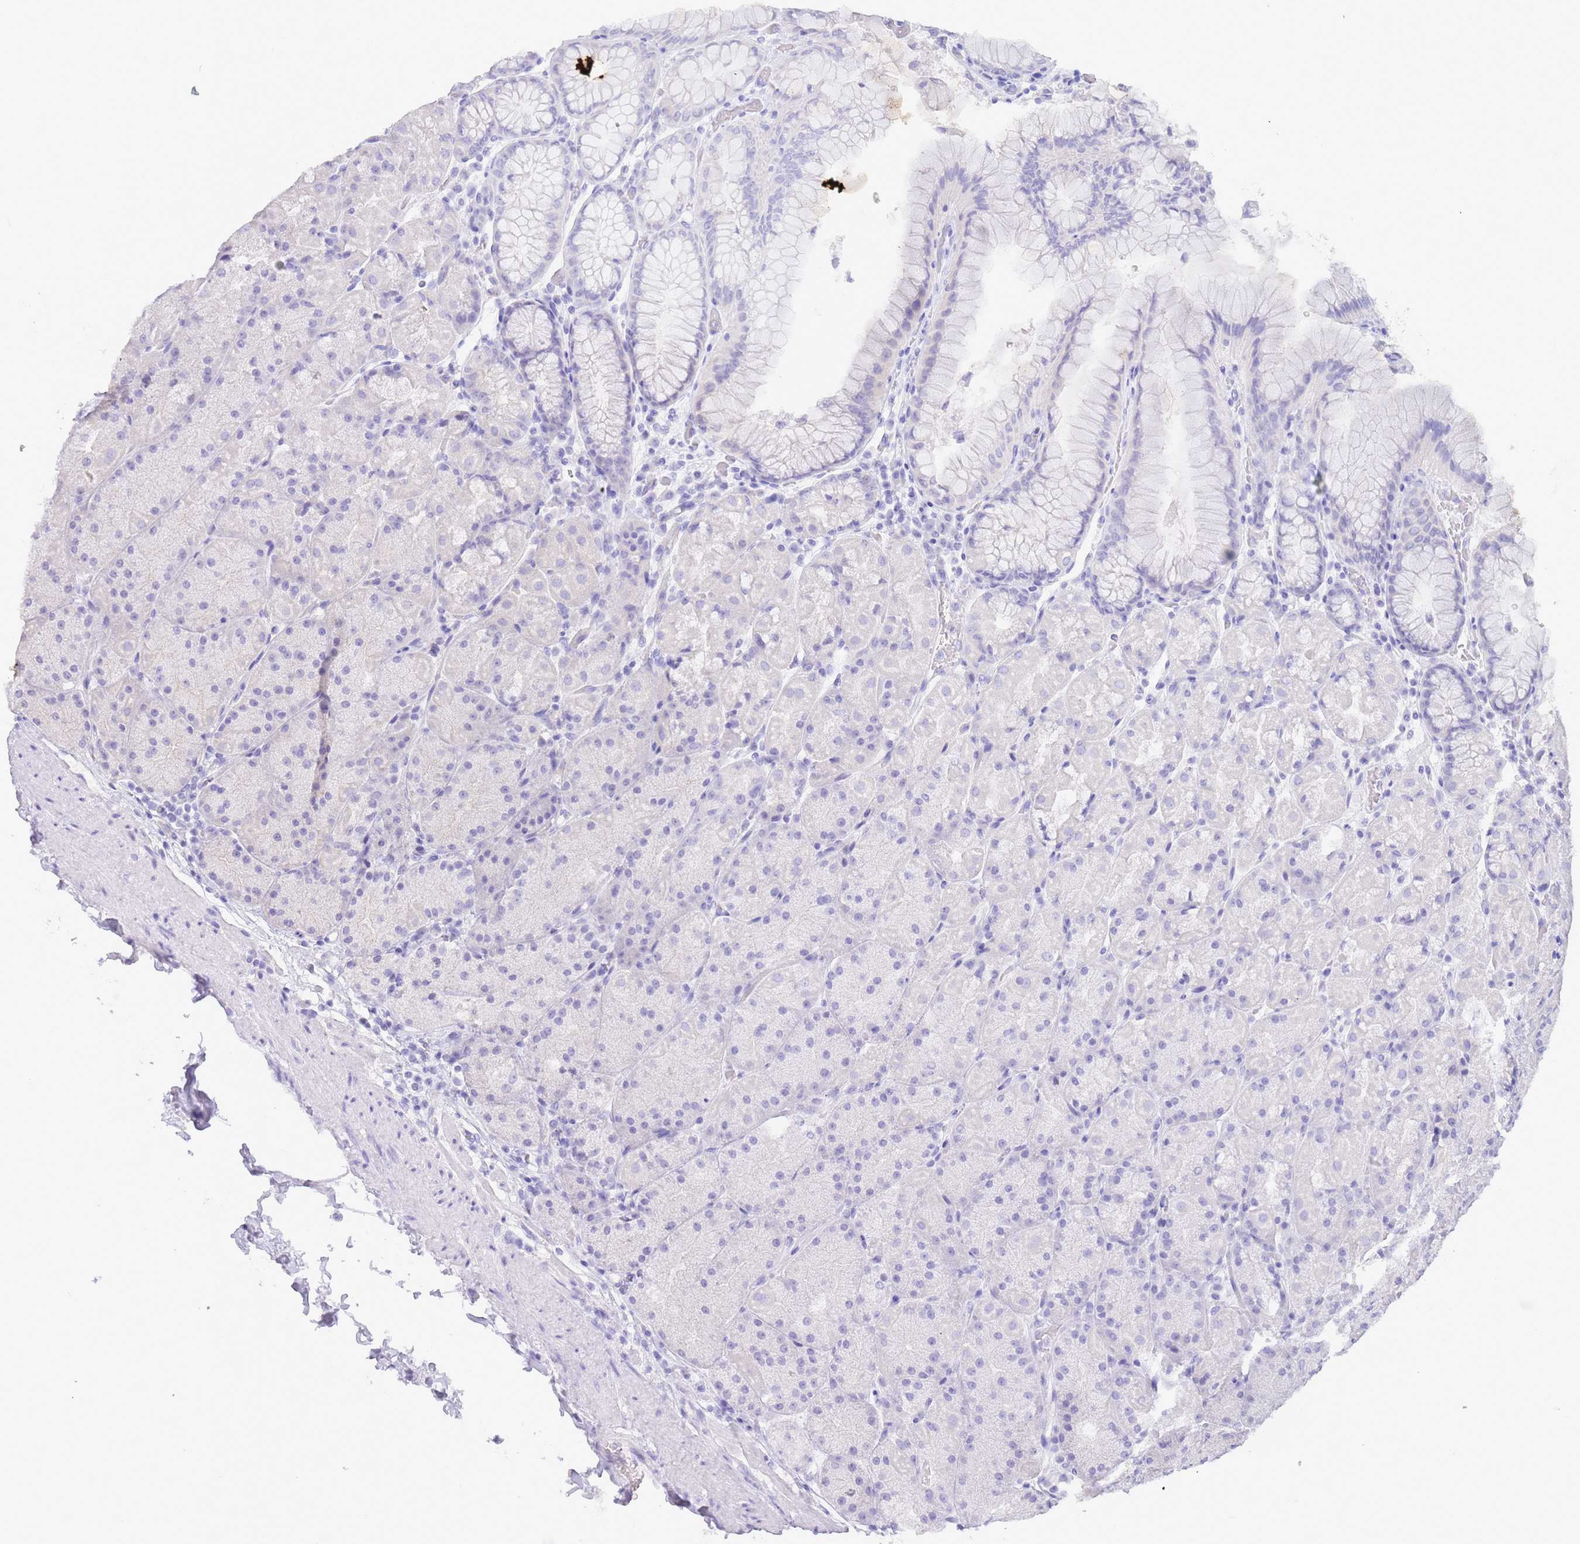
{"staining": {"intensity": "negative", "quantity": "none", "location": "none"}, "tissue": "stomach", "cell_type": "Glandular cells", "image_type": "normal", "snomed": [{"axis": "morphology", "description": "Normal tissue, NOS"}, {"axis": "topography", "description": "Stomach, upper"}, {"axis": "topography", "description": "Stomach, lower"}], "caption": "Glandular cells show no significant protein positivity in benign stomach.", "gene": "ACR", "patient": {"sex": "male", "age": 67}}